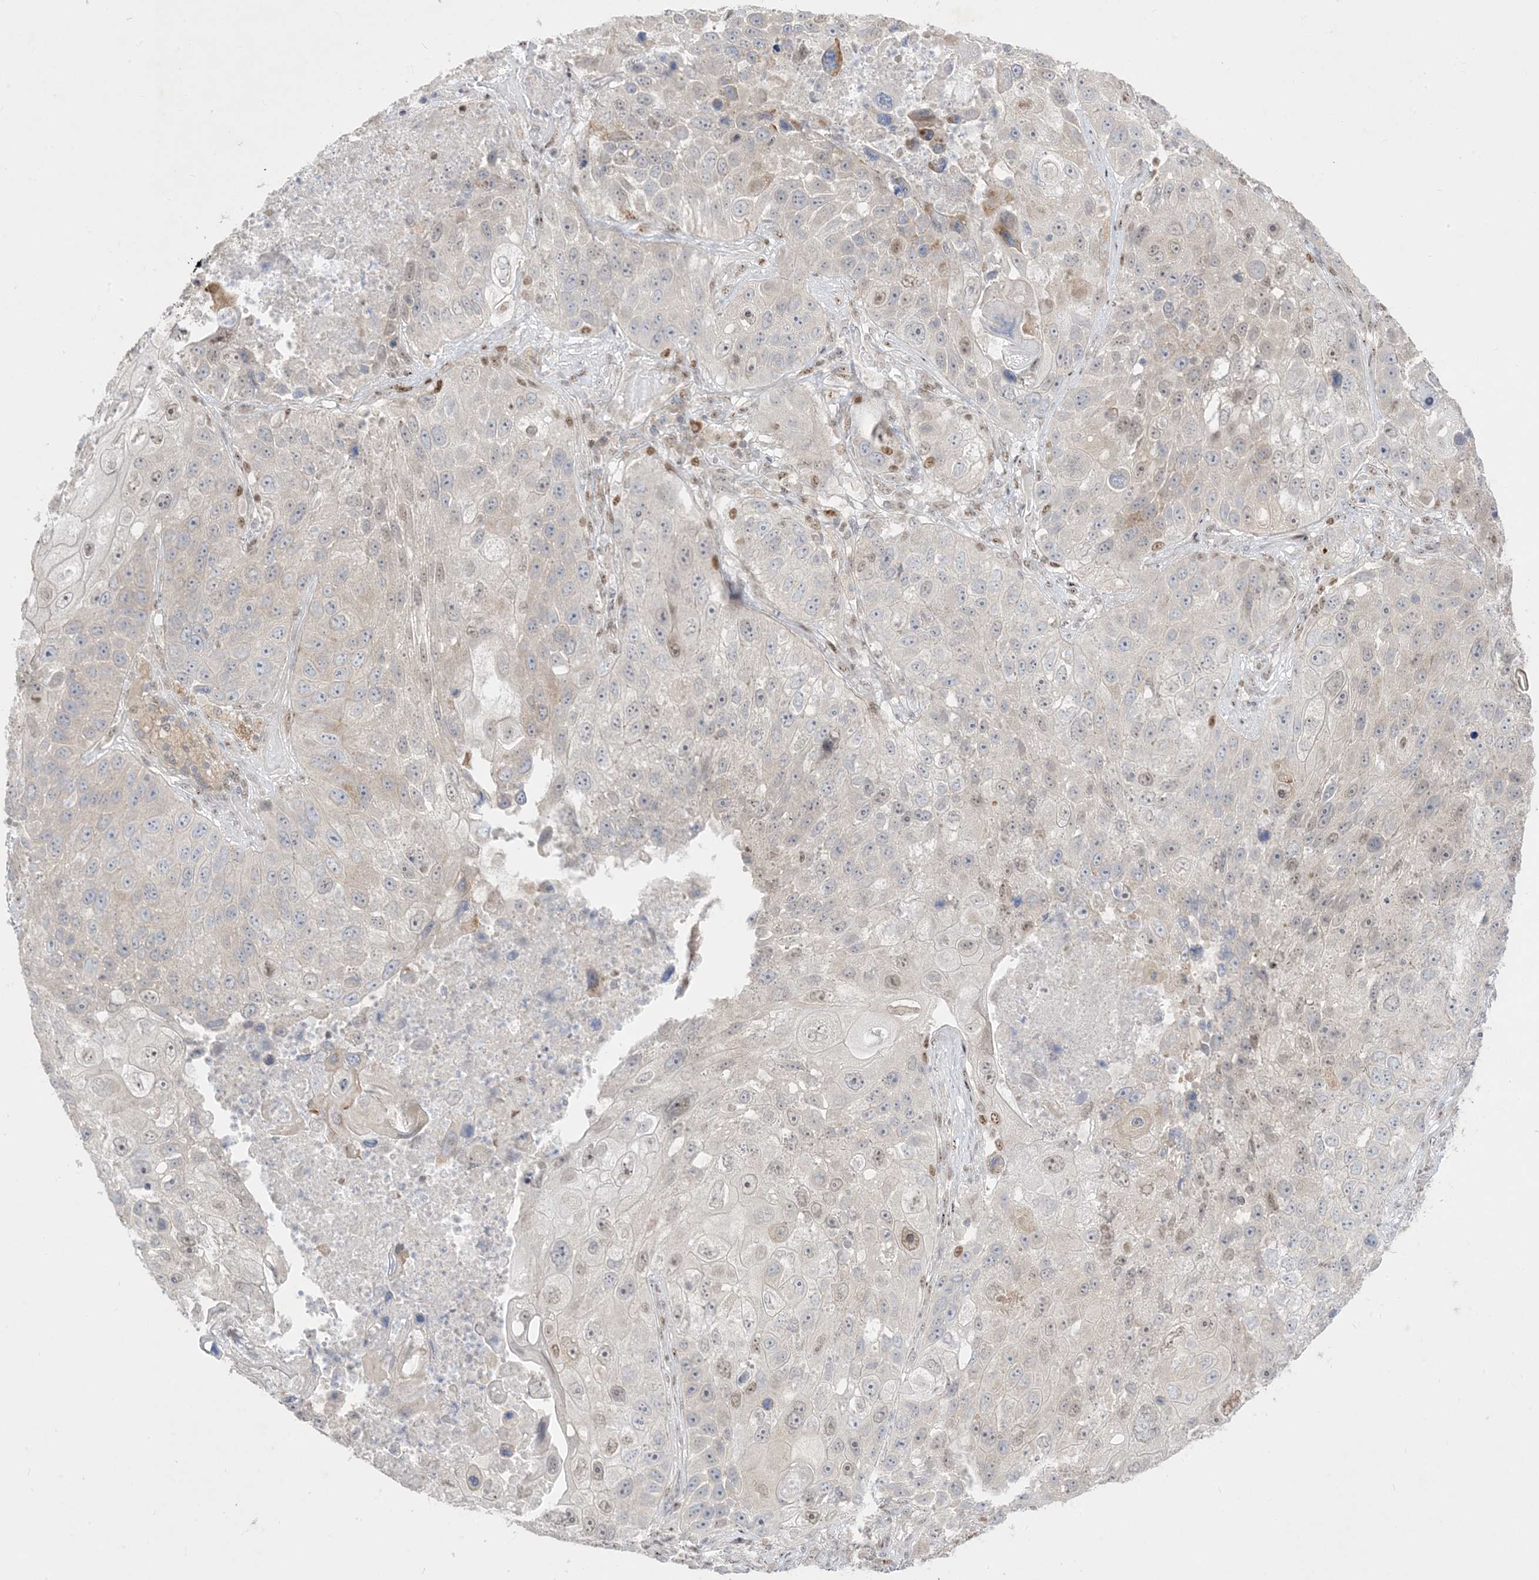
{"staining": {"intensity": "weak", "quantity": "<25%", "location": "nuclear"}, "tissue": "lung cancer", "cell_type": "Tumor cells", "image_type": "cancer", "snomed": [{"axis": "morphology", "description": "Squamous cell carcinoma, NOS"}, {"axis": "topography", "description": "Lung"}], "caption": "High magnification brightfield microscopy of lung squamous cell carcinoma stained with DAB (3,3'-diaminobenzidine) (brown) and counterstained with hematoxylin (blue): tumor cells show no significant staining. (Immunohistochemistry (ihc), brightfield microscopy, high magnification).", "gene": "BHLHE40", "patient": {"sex": "male", "age": 61}}